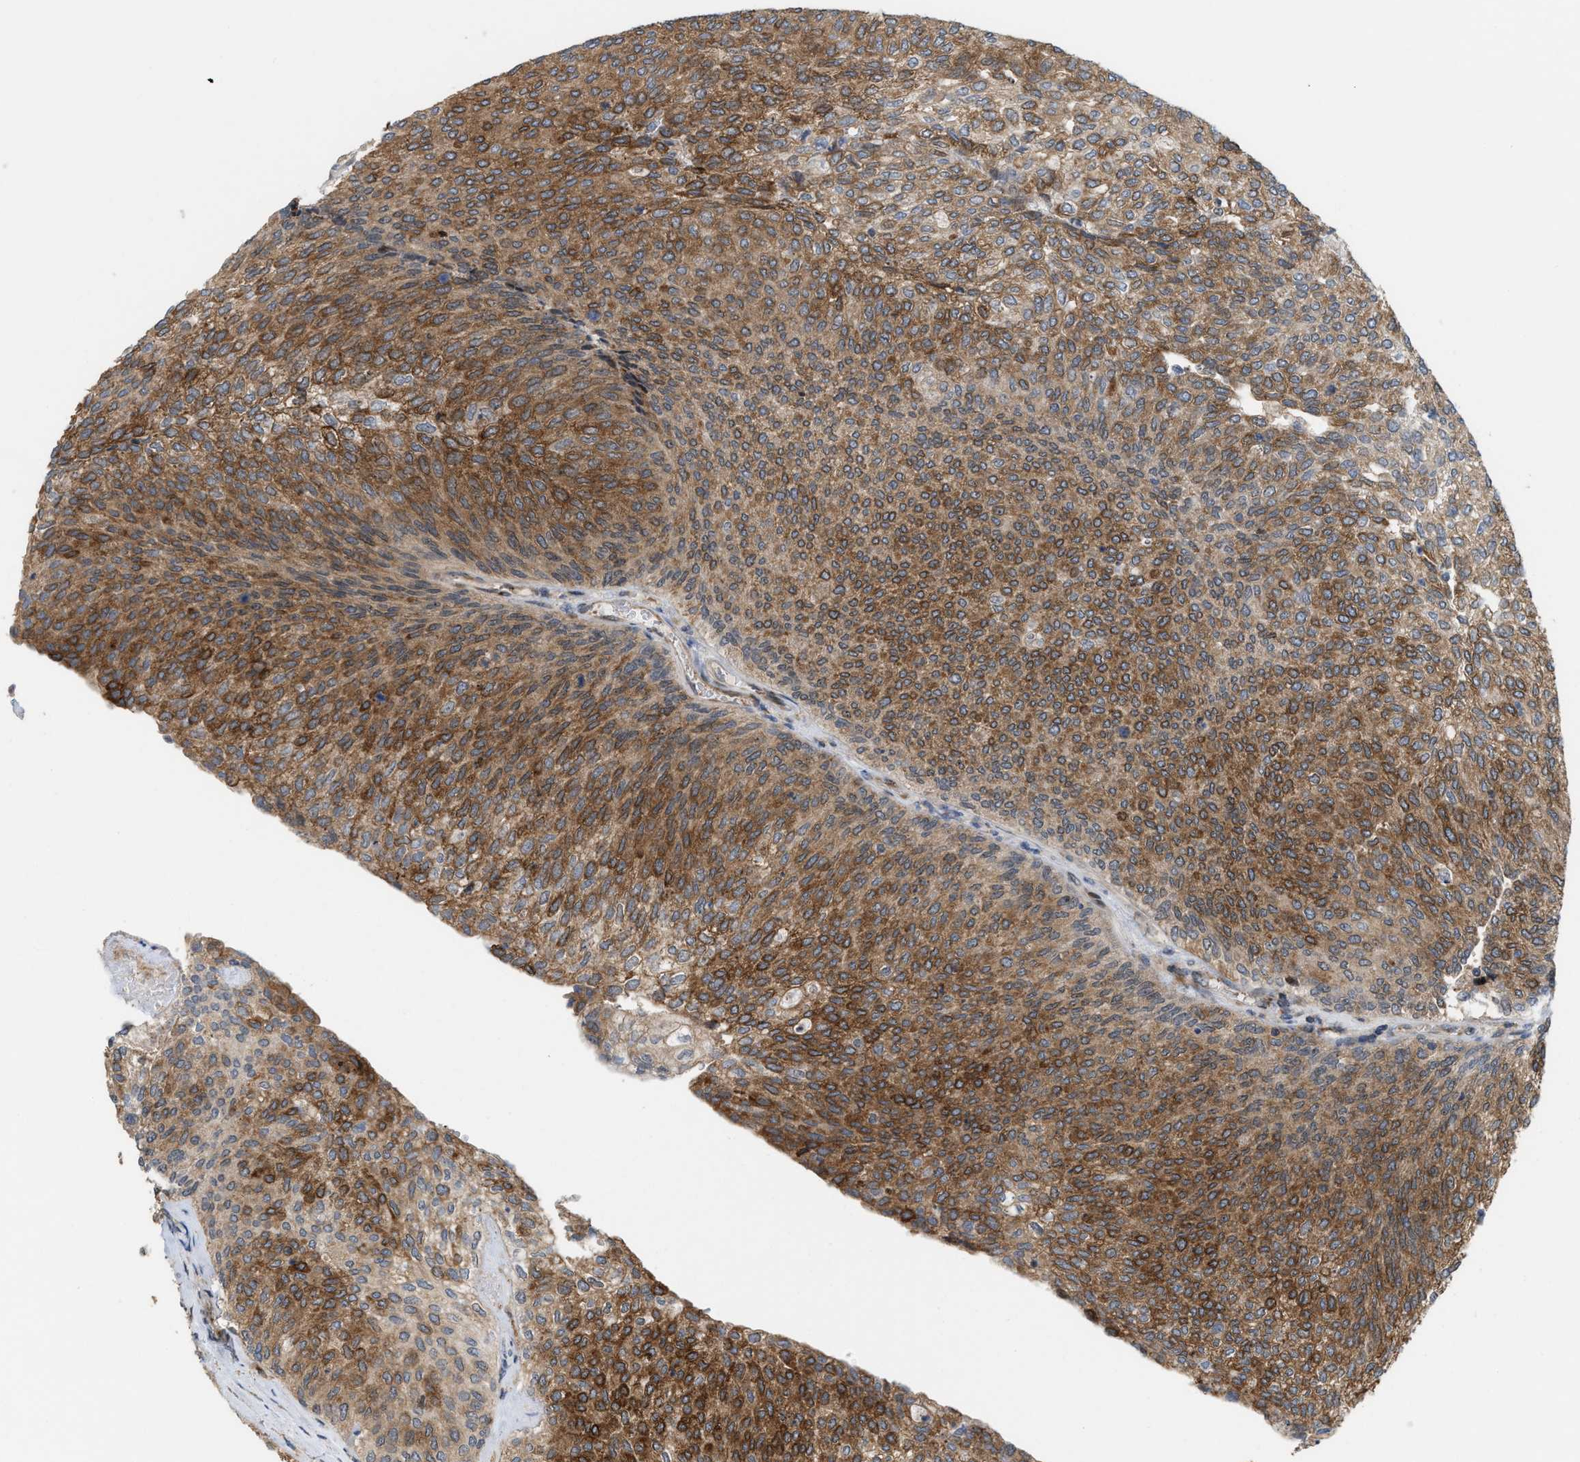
{"staining": {"intensity": "moderate", "quantity": ">75%", "location": "cytoplasmic/membranous"}, "tissue": "urothelial cancer", "cell_type": "Tumor cells", "image_type": "cancer", "snomed": [{"axis": "morphology", "description": "Urothelial carcinoma, Low grade"}, {"axis": "topography", "description": "Urinary bladder"}], "caption": "Urothelial cancer was stained to show a protein in brown. There is medium levels of moderate cytoplasmic/membranous expression in about >75% of tumor cells. (DAB IHC with brightfield microscopy, high magnification).", "gene": "DIPK1A", "patient": {"sex": "female", "age": 79}}